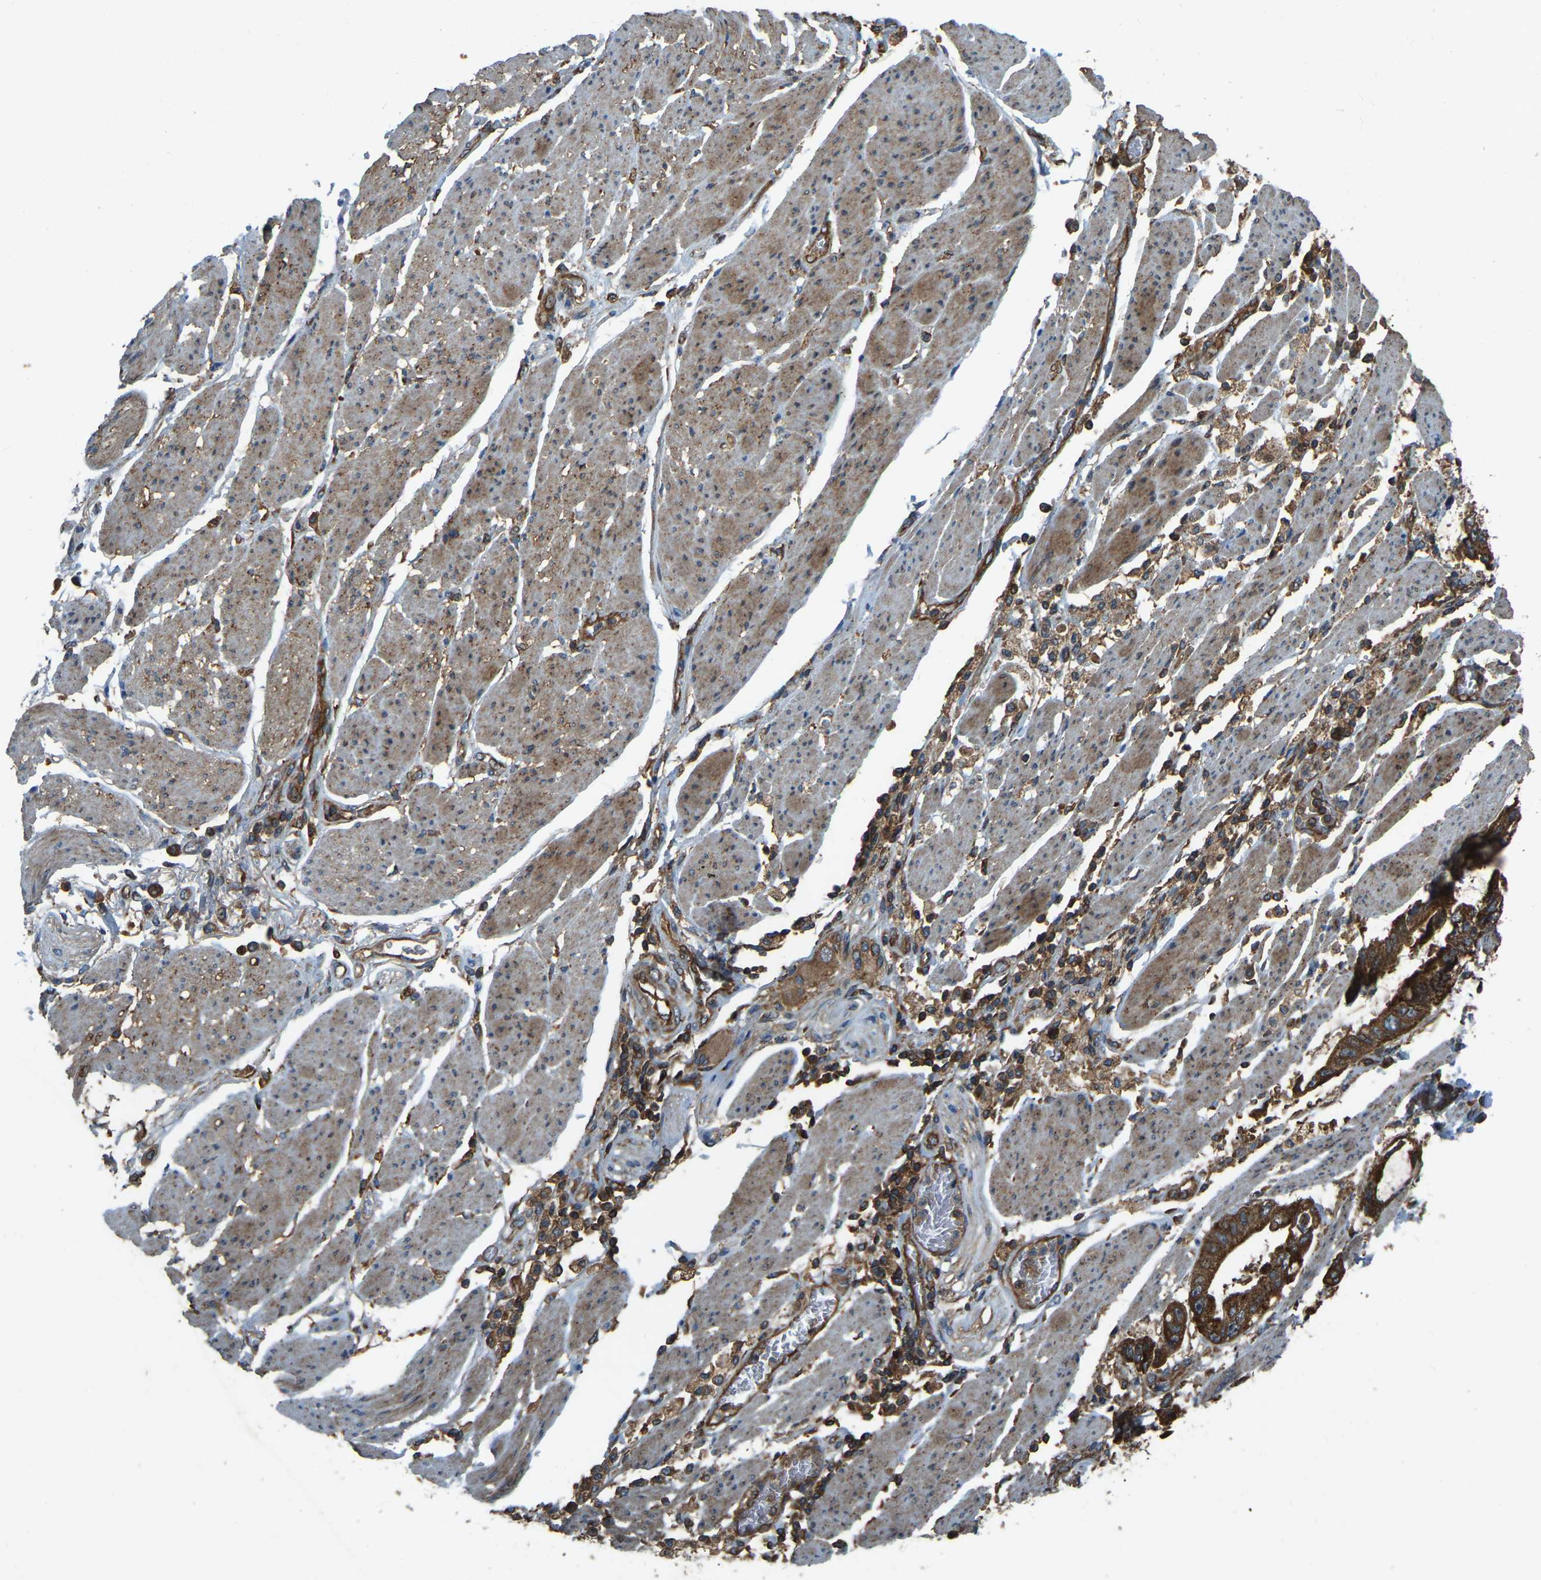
{"staining": {"intensity": "strong", "quantity": ">75%", "location": "cytoplasmic/membranous"}, "tissue": "stomach cancer", "cell_type": "Tumor cells", "image_type": "cancer", "snomed": [{"axis": "morphology", "description": "Normal tissue, NOS"}, {"axis": "morphology", "description": "Adenocarcinoma, NOS"}, {"axis": "topography", "description": "Stomach"}], "caption": "The image shows a brown stain indicating the presence of a protein in the cytoplasmic/membranous of tumor cells in adenocarcinoma (stomach).", "gene": "SAMD9L", "patient": {"sex": "male", "age": 62}}